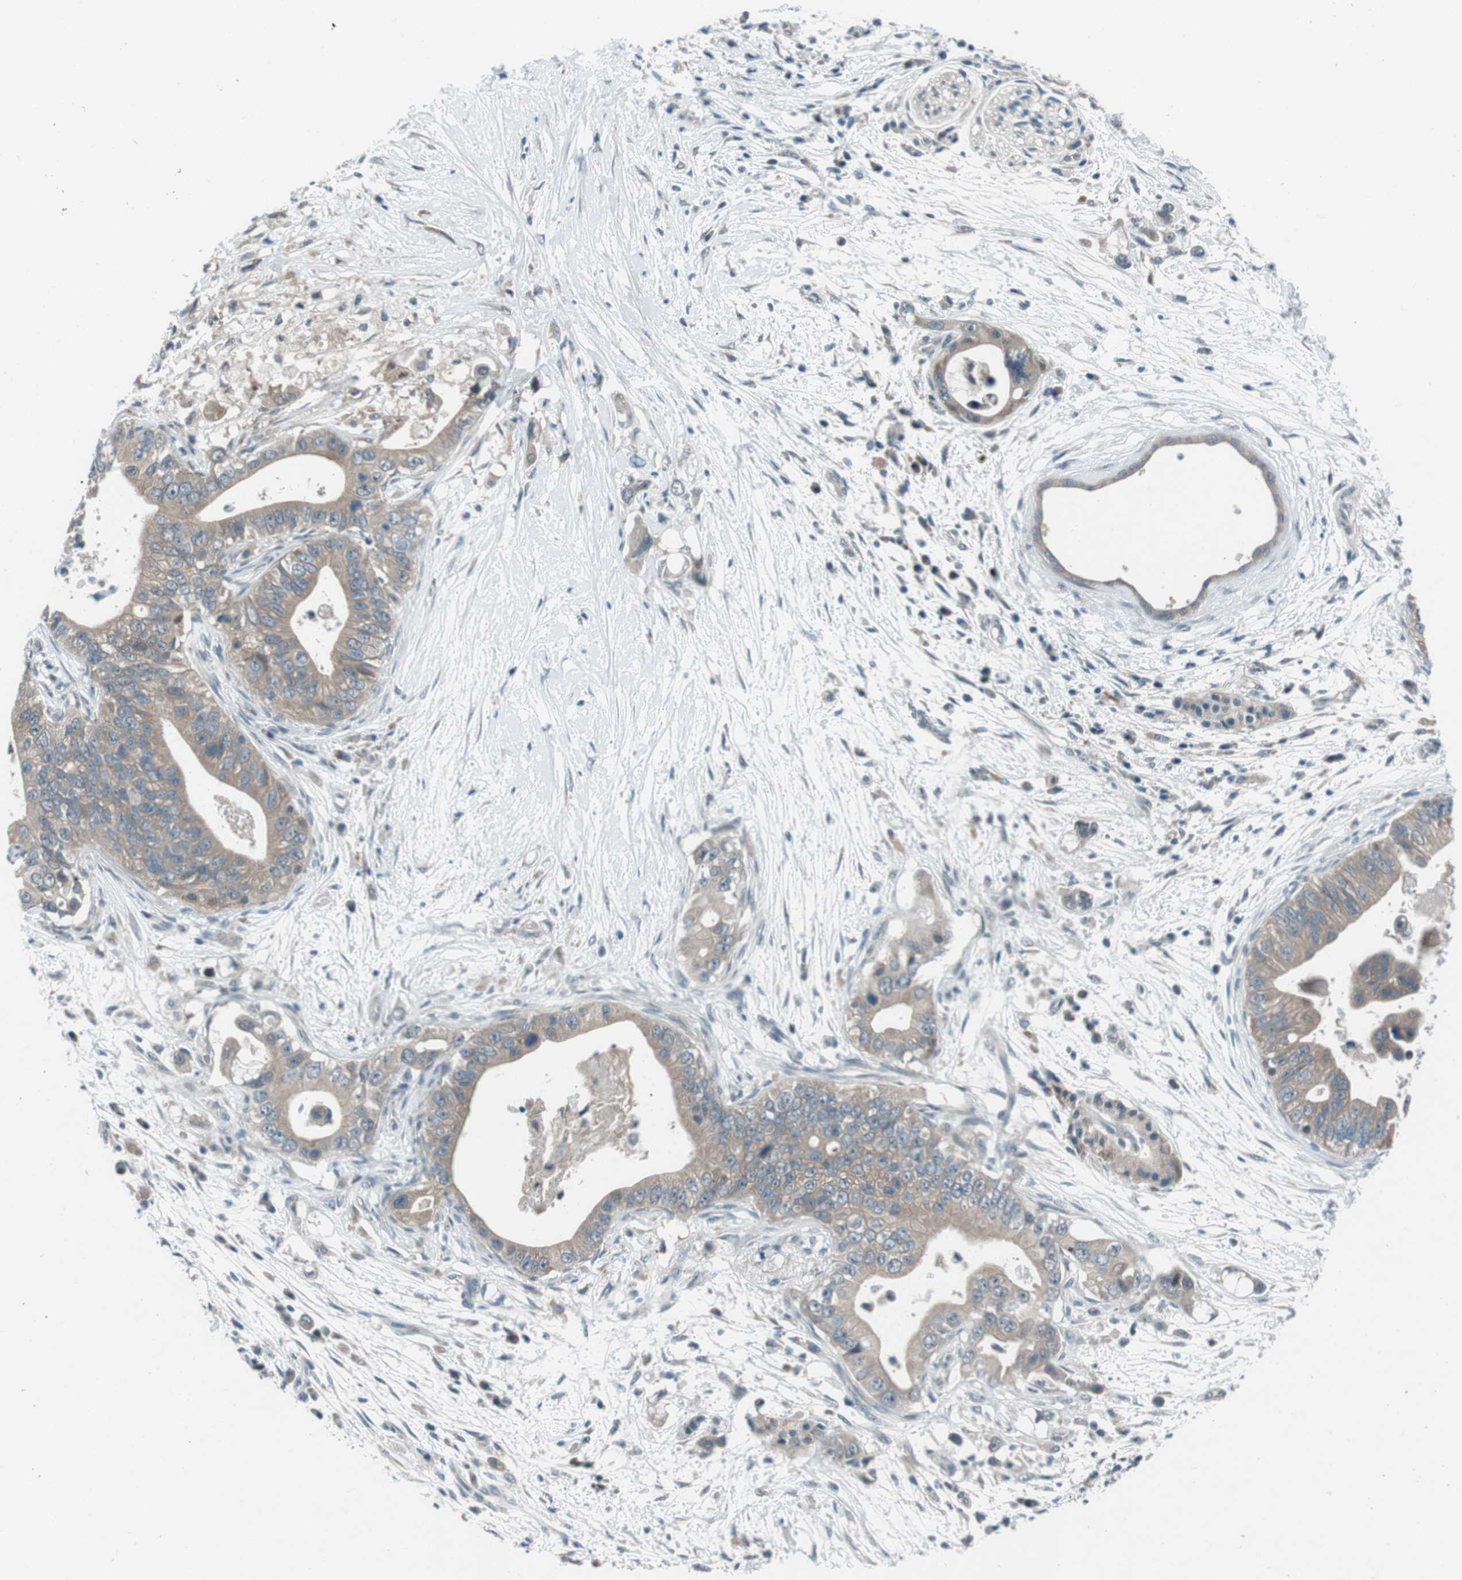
{"staining": {"intensity": "weak", "quantity": ">75%", "location": "cytoplasmic/membranous"}, "tissue": "pancreatic cancer", "cell_type": "Tumor cells", "image_type": "cancer", "snomed": [{"axis": "morphology", "description": "Adenocarcinoma, NOS"}, {"axis": "topography", "description": "Pancreas"}], "caption": "Immunohistochemistry (IHC) (DAB (3,3'-diaminobenzidine)) staining of pancreatic cancer (adenocarcinoma) reveals weak cytoplasmic/membranous protein positivity in about >75% of tumor cells.", "gene": "LRIG2", "patient": {"sex": "male", "age": 77}}